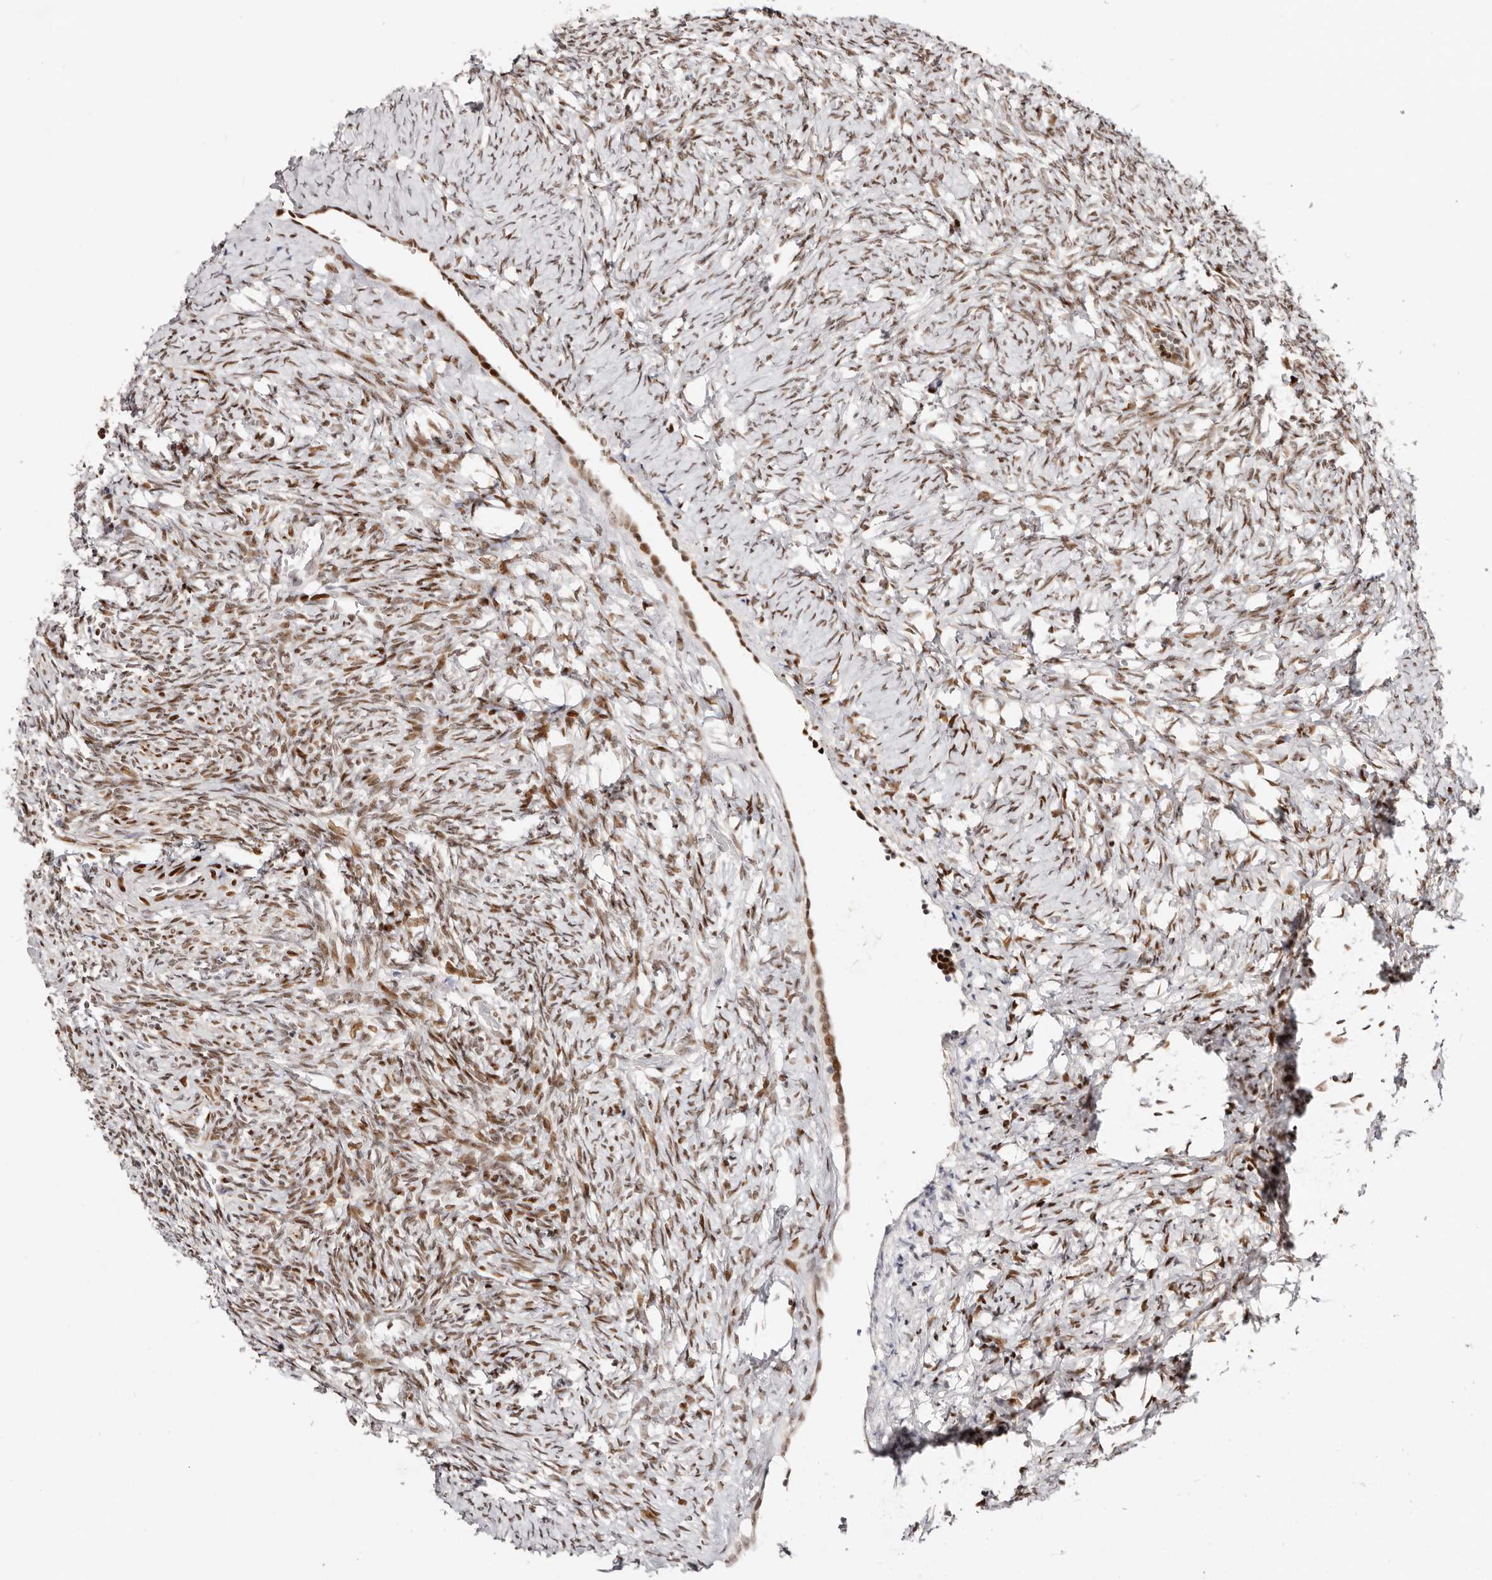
{"staining": {"intensity": "weak", "quantity": ">75%", "location": "cytoplasmic/membranous"}, "tissue": "ovary", "cell_type": "Follicle cells", "image_type": "normal", "snomed": [{"axis": "morphology", "description": "Normal tissue, NOS"}, {"axis": "topography", "description": "Ovary"}], "caption": "This image shows IHC staining of normal human ovary, with low weak cytoplasmic/membranous staining in approximately >75% of follicle cells.", "gene": "IQGAP3", "patient": {"sex": "female", "age": 41}}